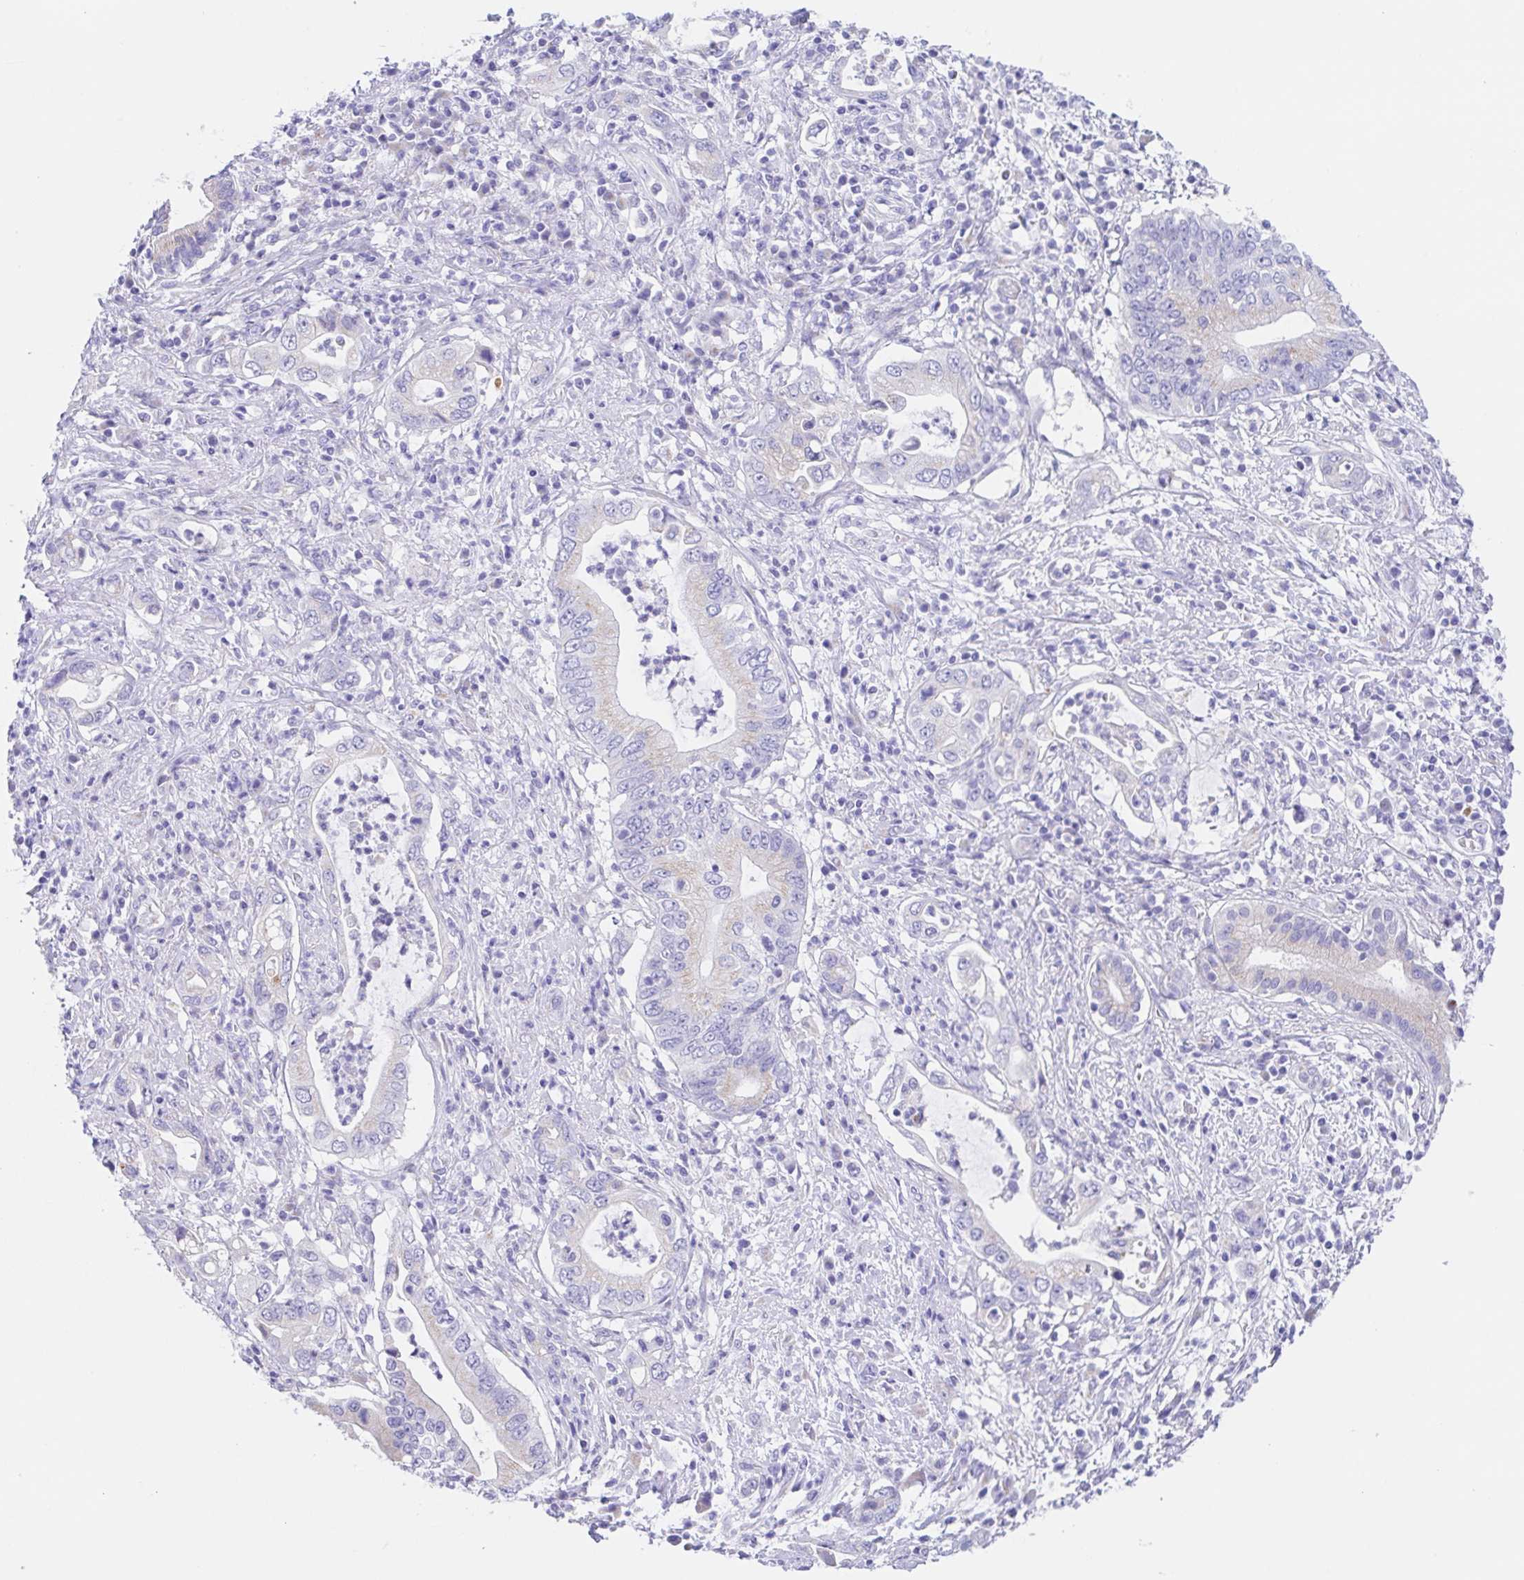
{"staining": {"intensity": "negative", "quantity": "none", "location": "none"}, "tissue": "pancreatic cancer", "cell_type": "Tumor cells", "image_type": "cancer", "snomed": [{"axis": "morphology", "description": "Adenocarcinoma, NOS"}, {"axis": "topography", "description": "Pancreas"}], "caption": "Tumor cells show no significant protein expression in pancreatic cancer. (DAB (3,3'-diaminobenzidine) immunohistochemistry (IHC) visualized using brightfield microscopy, high magnification).", "gene": "SCG3", "patient": {"sex": "female", "age": 72}}